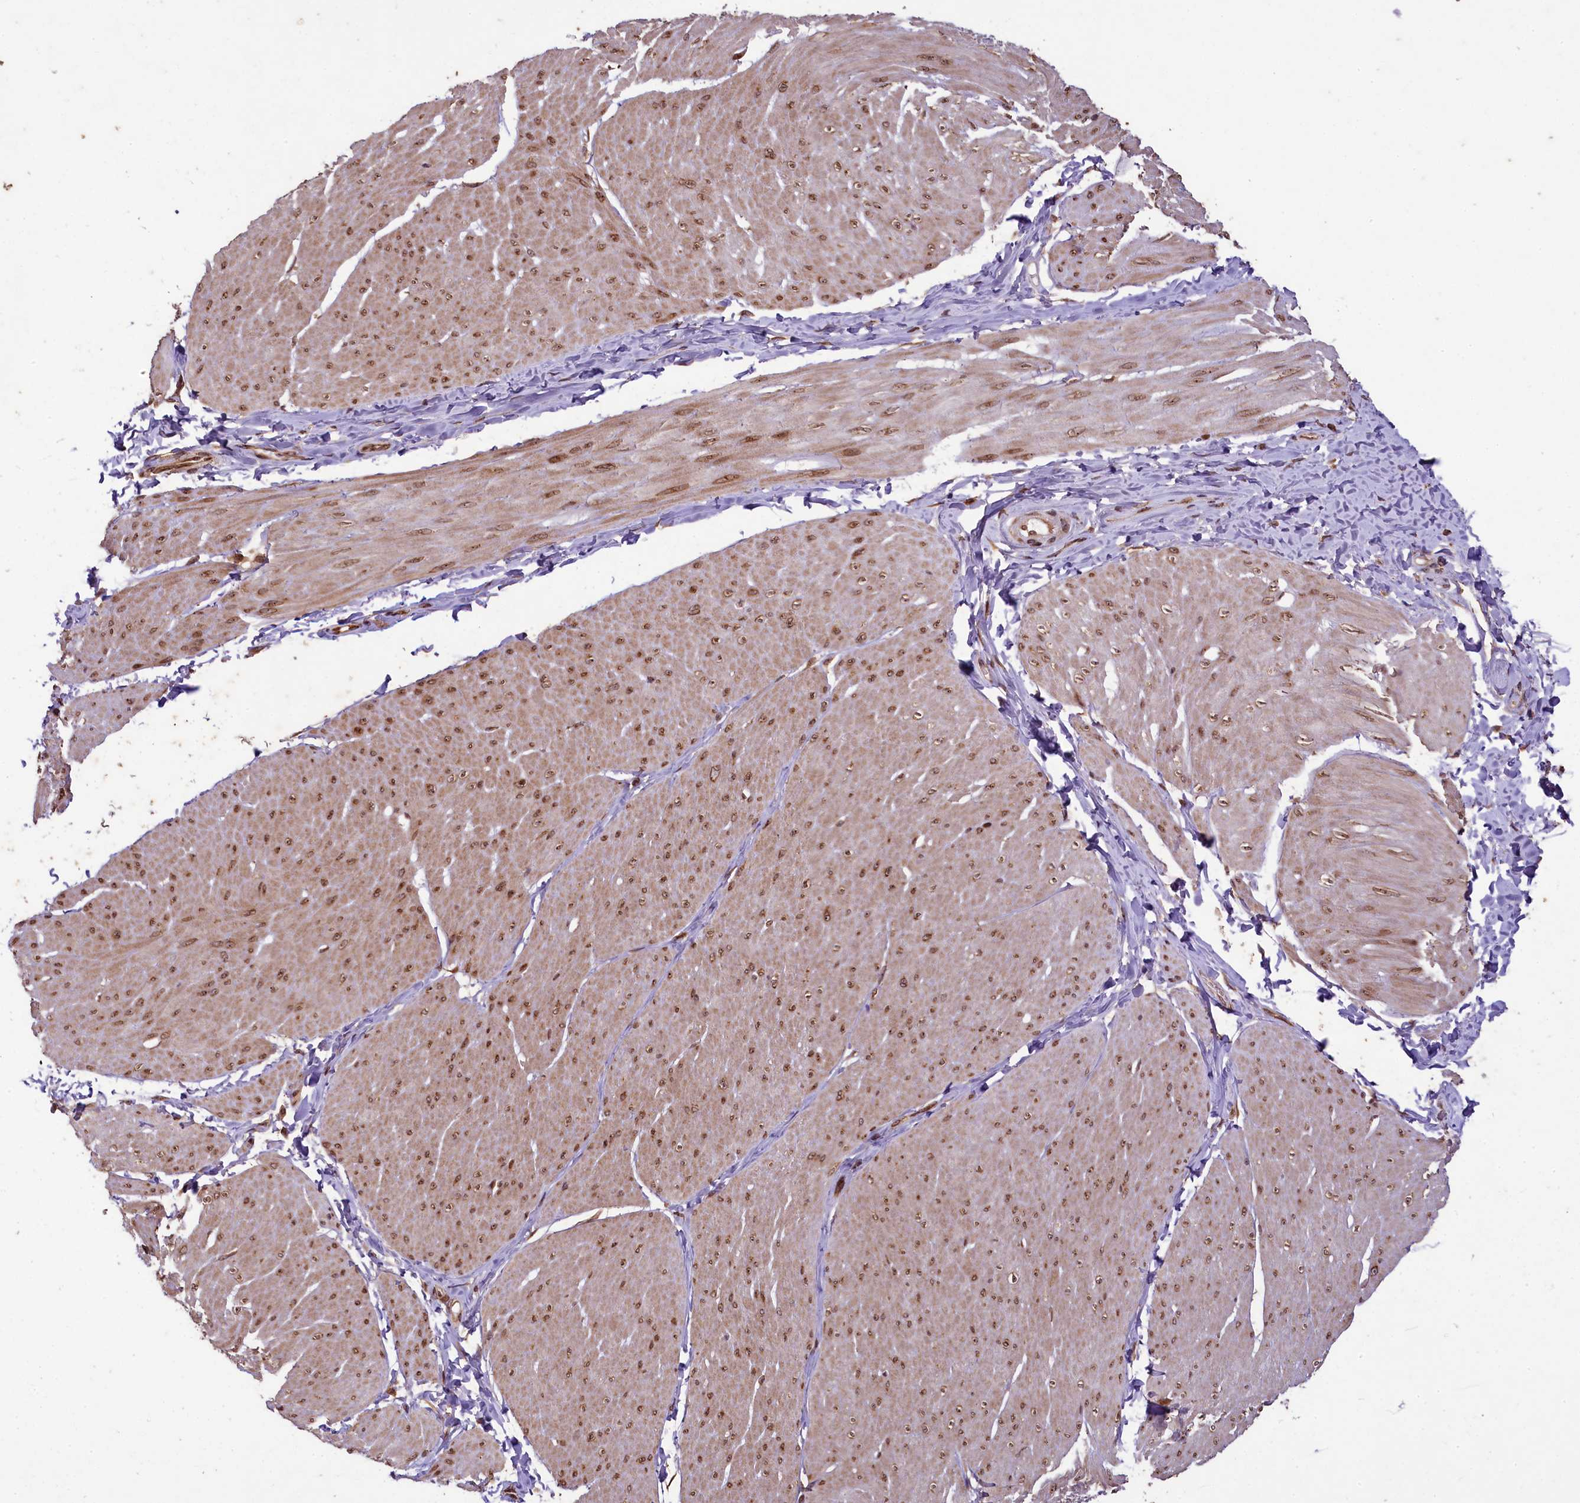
{"staining": {"intensity": "moderate", "quantity": ">75%", "location": "cytoplasmic/membranous,nuclear"}, "tissue": "smooth muscle", "cell_type": "Smooth muscle cells", "image_type": "normal", "snomed": [{"axis": "morphology", "description": "Urothelial carcinoma, High grade"}, {"axis": "topography", "description": "Urinary bladder"}], "caption": "A photomicrograph of smooth muscle stained for a protein exhibits moderate cytoplasmic/membranous,nuclear brown staining in smooth muscle cells.", "gene": "LARP4", "patient": {"sex": "male", "age": 46}}